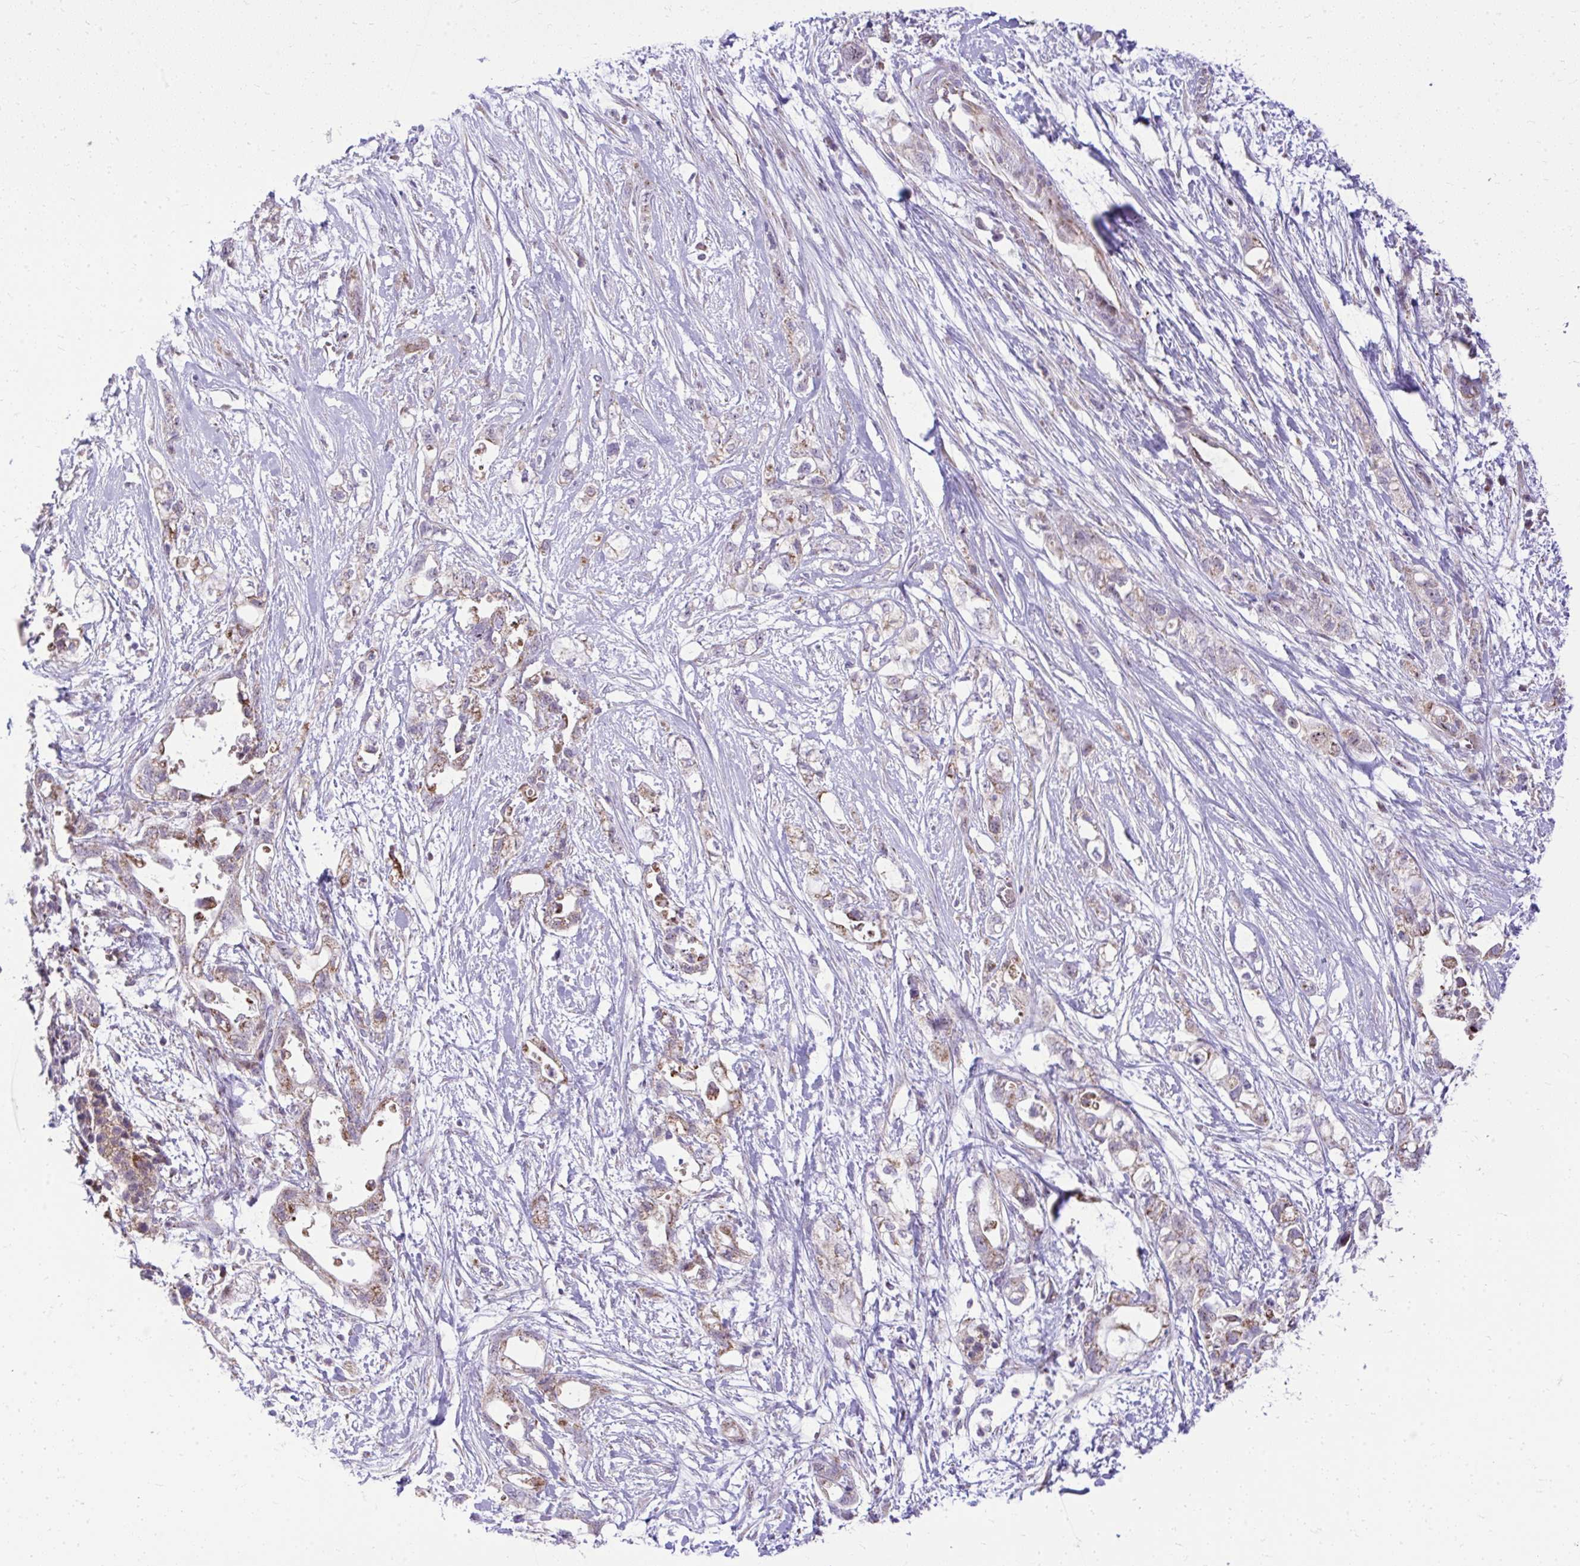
{"staining": {"intensity": "moderate", "quantity": "25%-75%", "location": "cytoplasmic/membranous"}, "tissue": "pancreatic cancer", "cell_type": "Tumor cells", "image_type": "cancer", "snomed": [{"axis": "morphology", "description": "Adenocarcinoma, NOS"}, {"axis": "topography", "description": "Pancreas"}], "caption": "Protein expression analysis of pancreatic adenocarcinoma shows moderate cytoplasmic/membranous positivity in approximately 25%-75% of tumor cells.", "gene": "GPRIN3", "patient": {"sex": "female", "age": 72}}